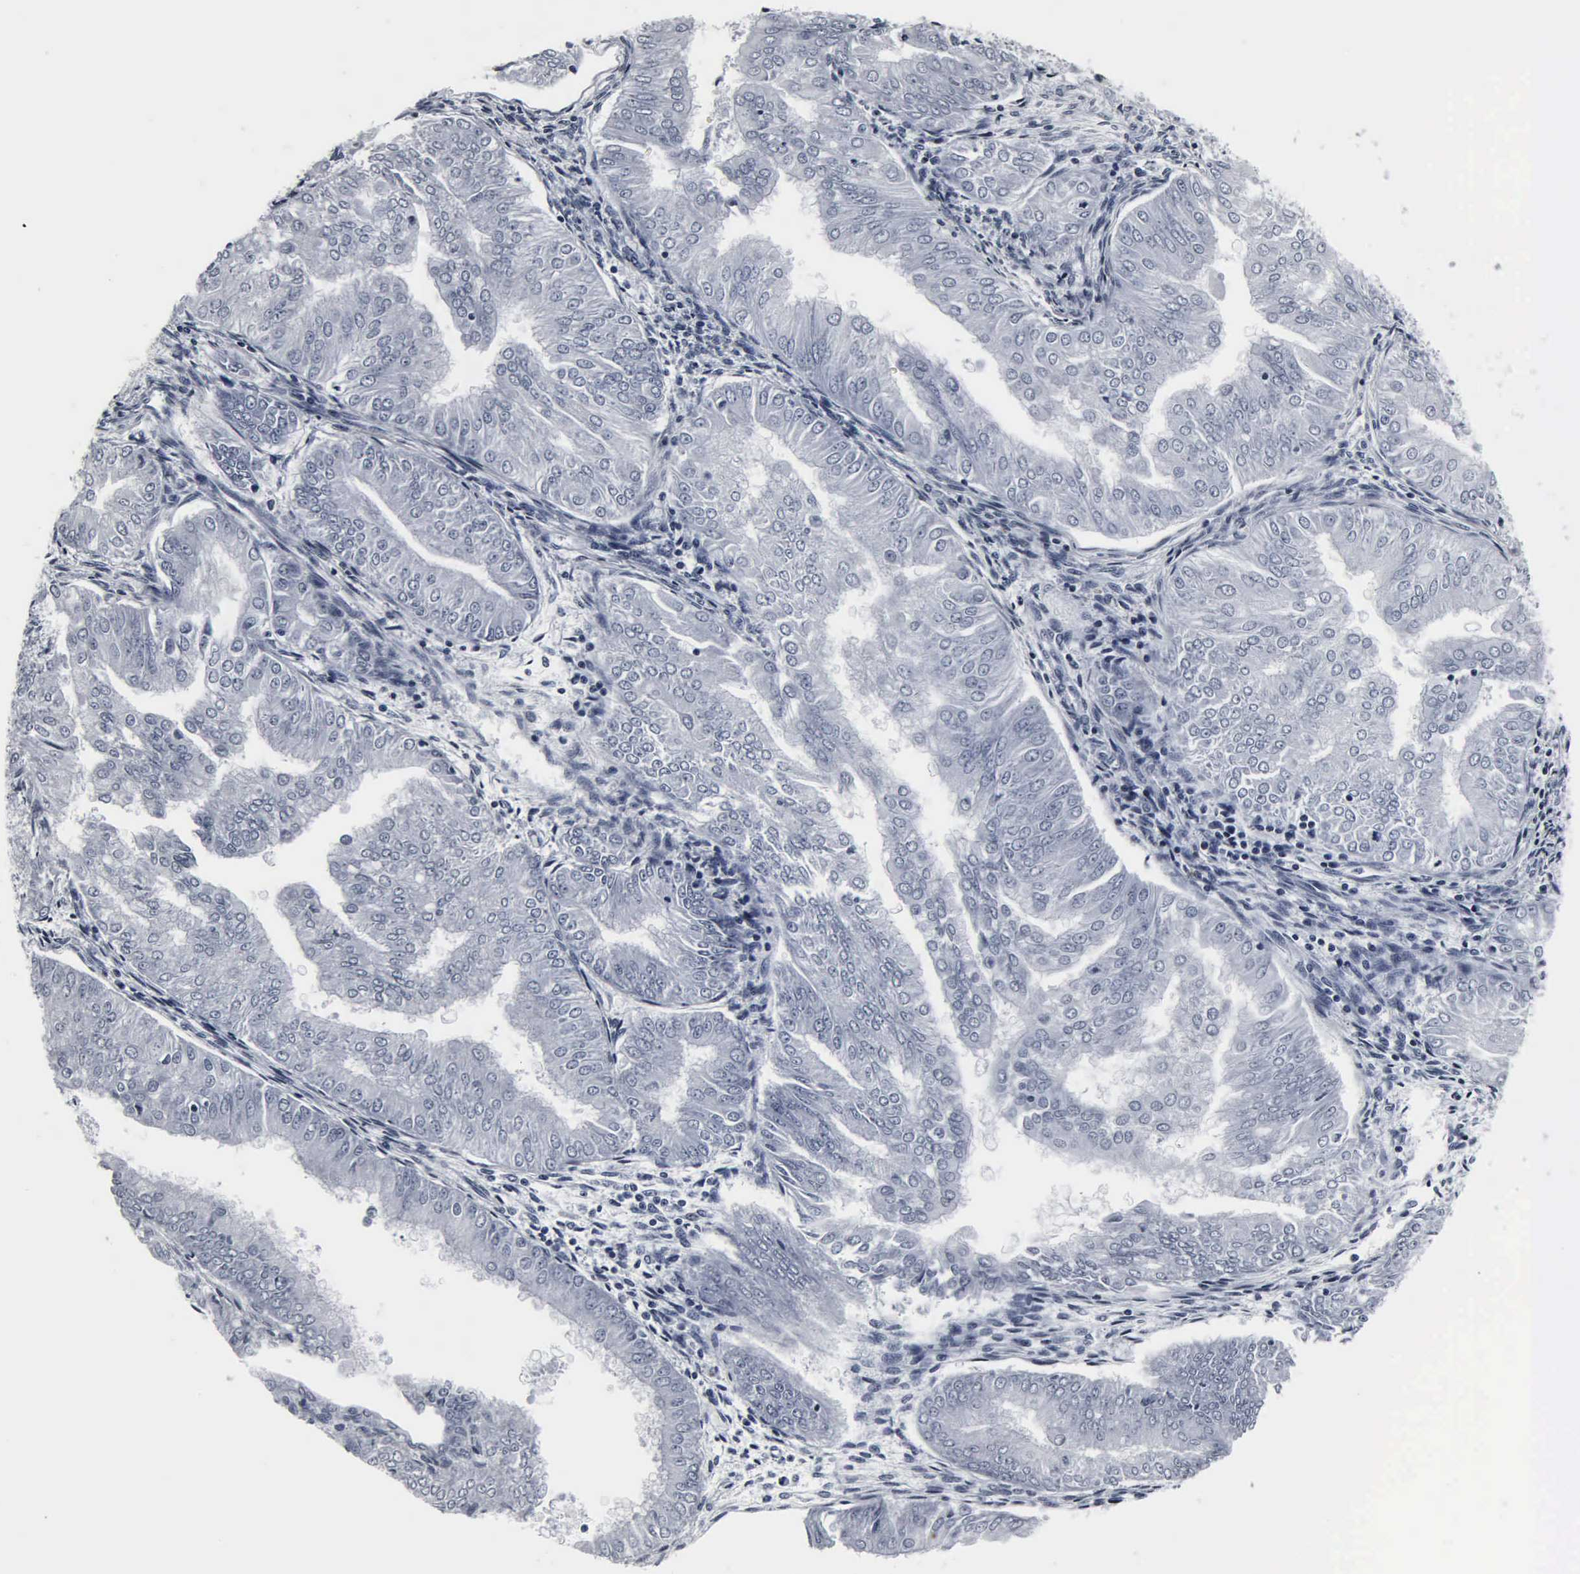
{"staining": {"intensity": "negative", "quantity": "none", "location": "none"}, "tissue": "endometrial cancer", "cell_type": "Tumor cells", "image_type": "cancer", "snomed": [{"axis": "morphology", "description": "Adenocarcinoma, NOS"}, {"axis": "topography", "description": "Endometrium"}], "caption": "DAB immunohistochemical staining of human endometrial cancer (adenocarcinoma) demonstrates no significant expression in tumor cells. (Brightfield microscopy of DAB immunohistochemistry (IHC) at high magnification).", "gene": "DGCR2", "patient": {"sex": "female", "age": 53}}